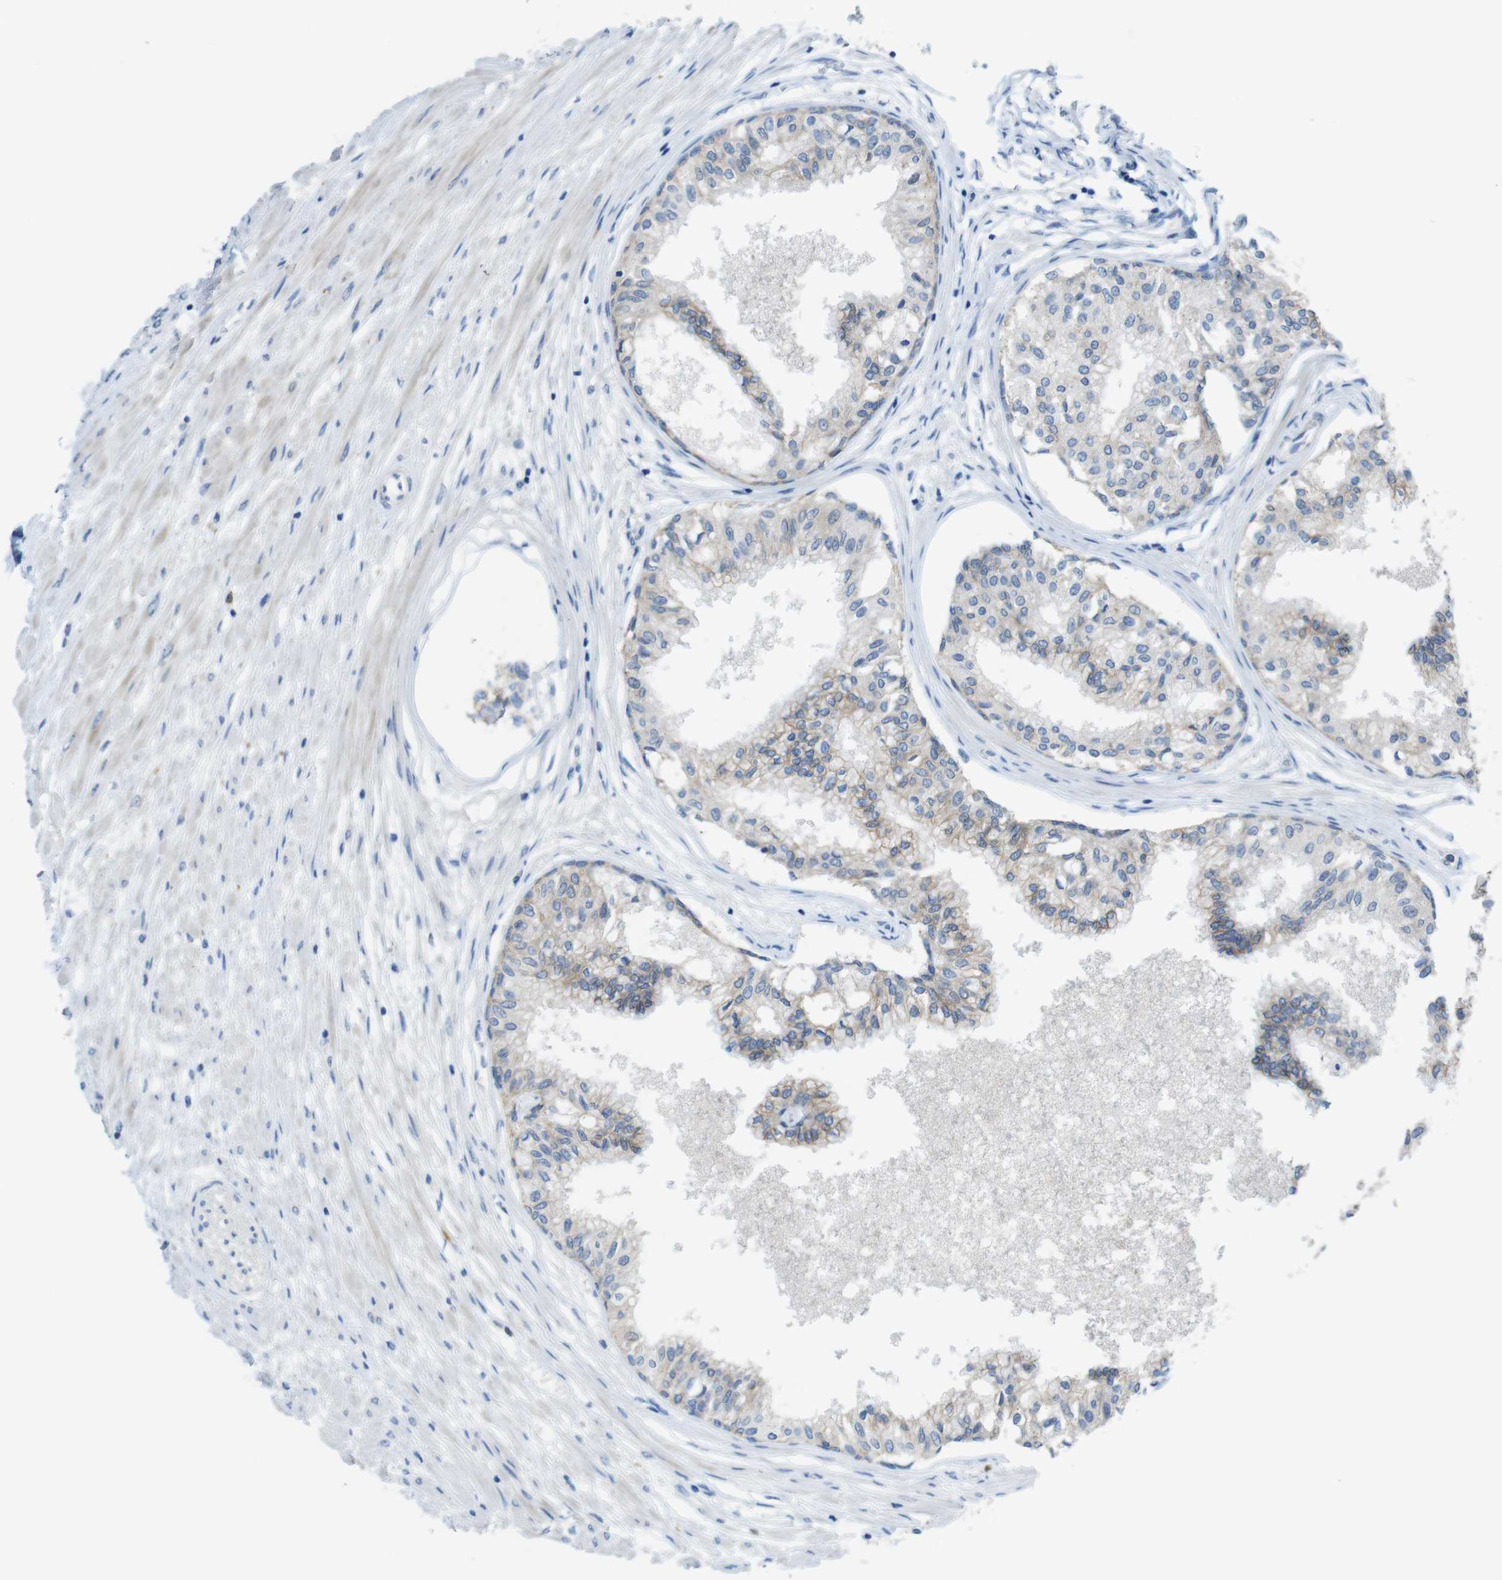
{"staining": {"intensity": "moderate", "quantity": ">75%", "location": "cytoplasmic/membranous"}, "tissue": "prostate", "cell_type": "Glandular cells", "image_type": "normal", "snomed": [{"axis": "morphology", "description": "Normal tissue, NOS"}, {"axis": "topography", "description": "Prostate"}, {"axis": "topography", "description": "Seminal veicle"}], "caption": "The image displays immunohistochemical staining of benign prostate. There is moderate cytoplasmic/membranous staining is appreciated in about >75% of glandular cells. (DAB = brown stain, brightfield microscopy at high magnification).", "gene": "CLMN", "patient": {"sex": "male", "age": 60}}